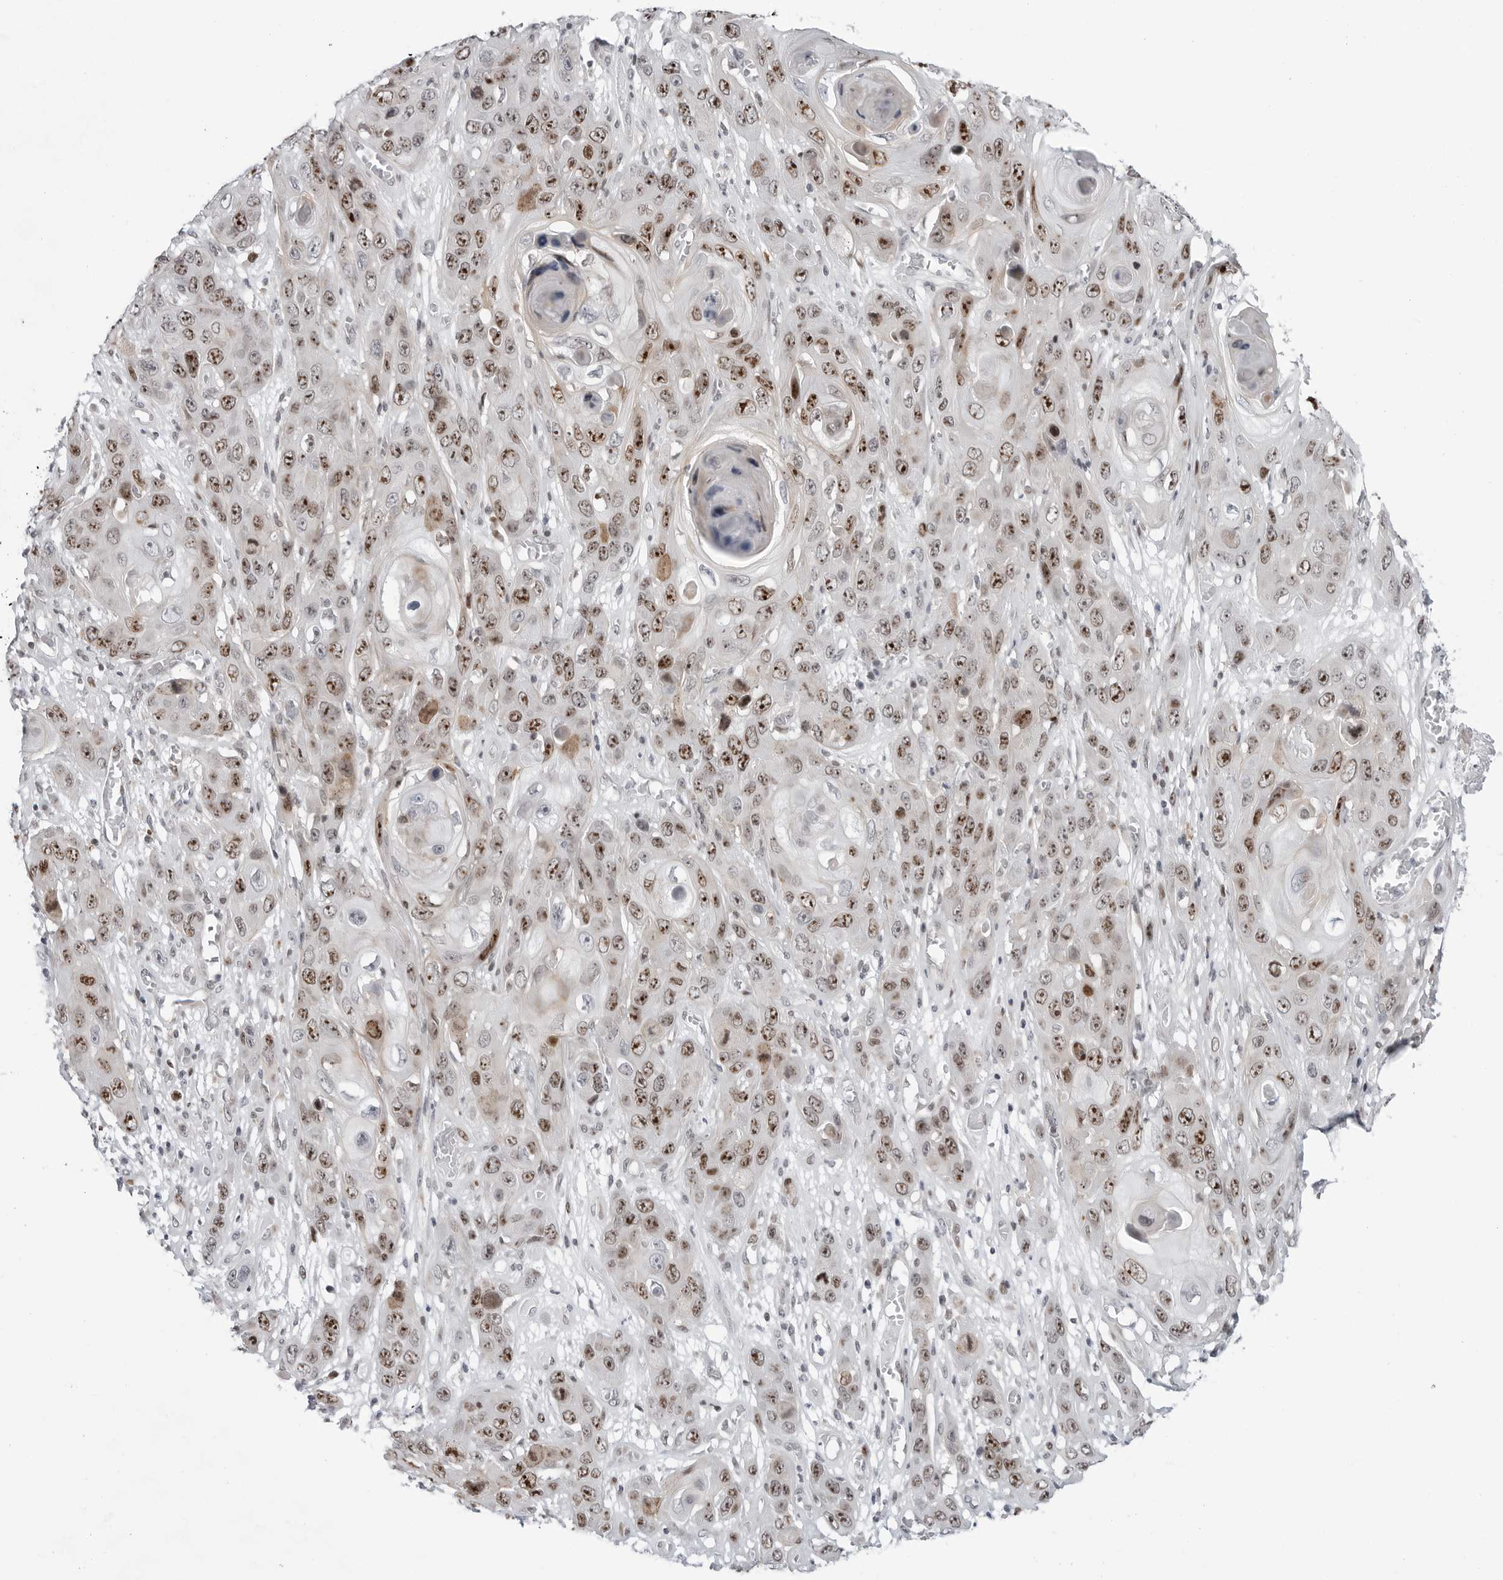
{"staining": {"intensity": "strong", "quantity": ">75%", "location": "cytoplasmic/membranous,nuclear"}, "tissue": "skin cancer", "cell_type": "Tumor cells", "image_type": "cancer", "snomed": [{"axis": "morphology", "description": "Squamous cell carcinoma, NOS"}, {"axis": "topography", "description": "Skin"}], "caption": "Immunohistochemical staining of human squamous cell carcinoma (skin) displays strong cytoplasmic/membranous and nuclear protein expression in approximately >75% of tumor cells.", "gene": "FAM135B", "patient": {"sex": "male", "age": 55}}